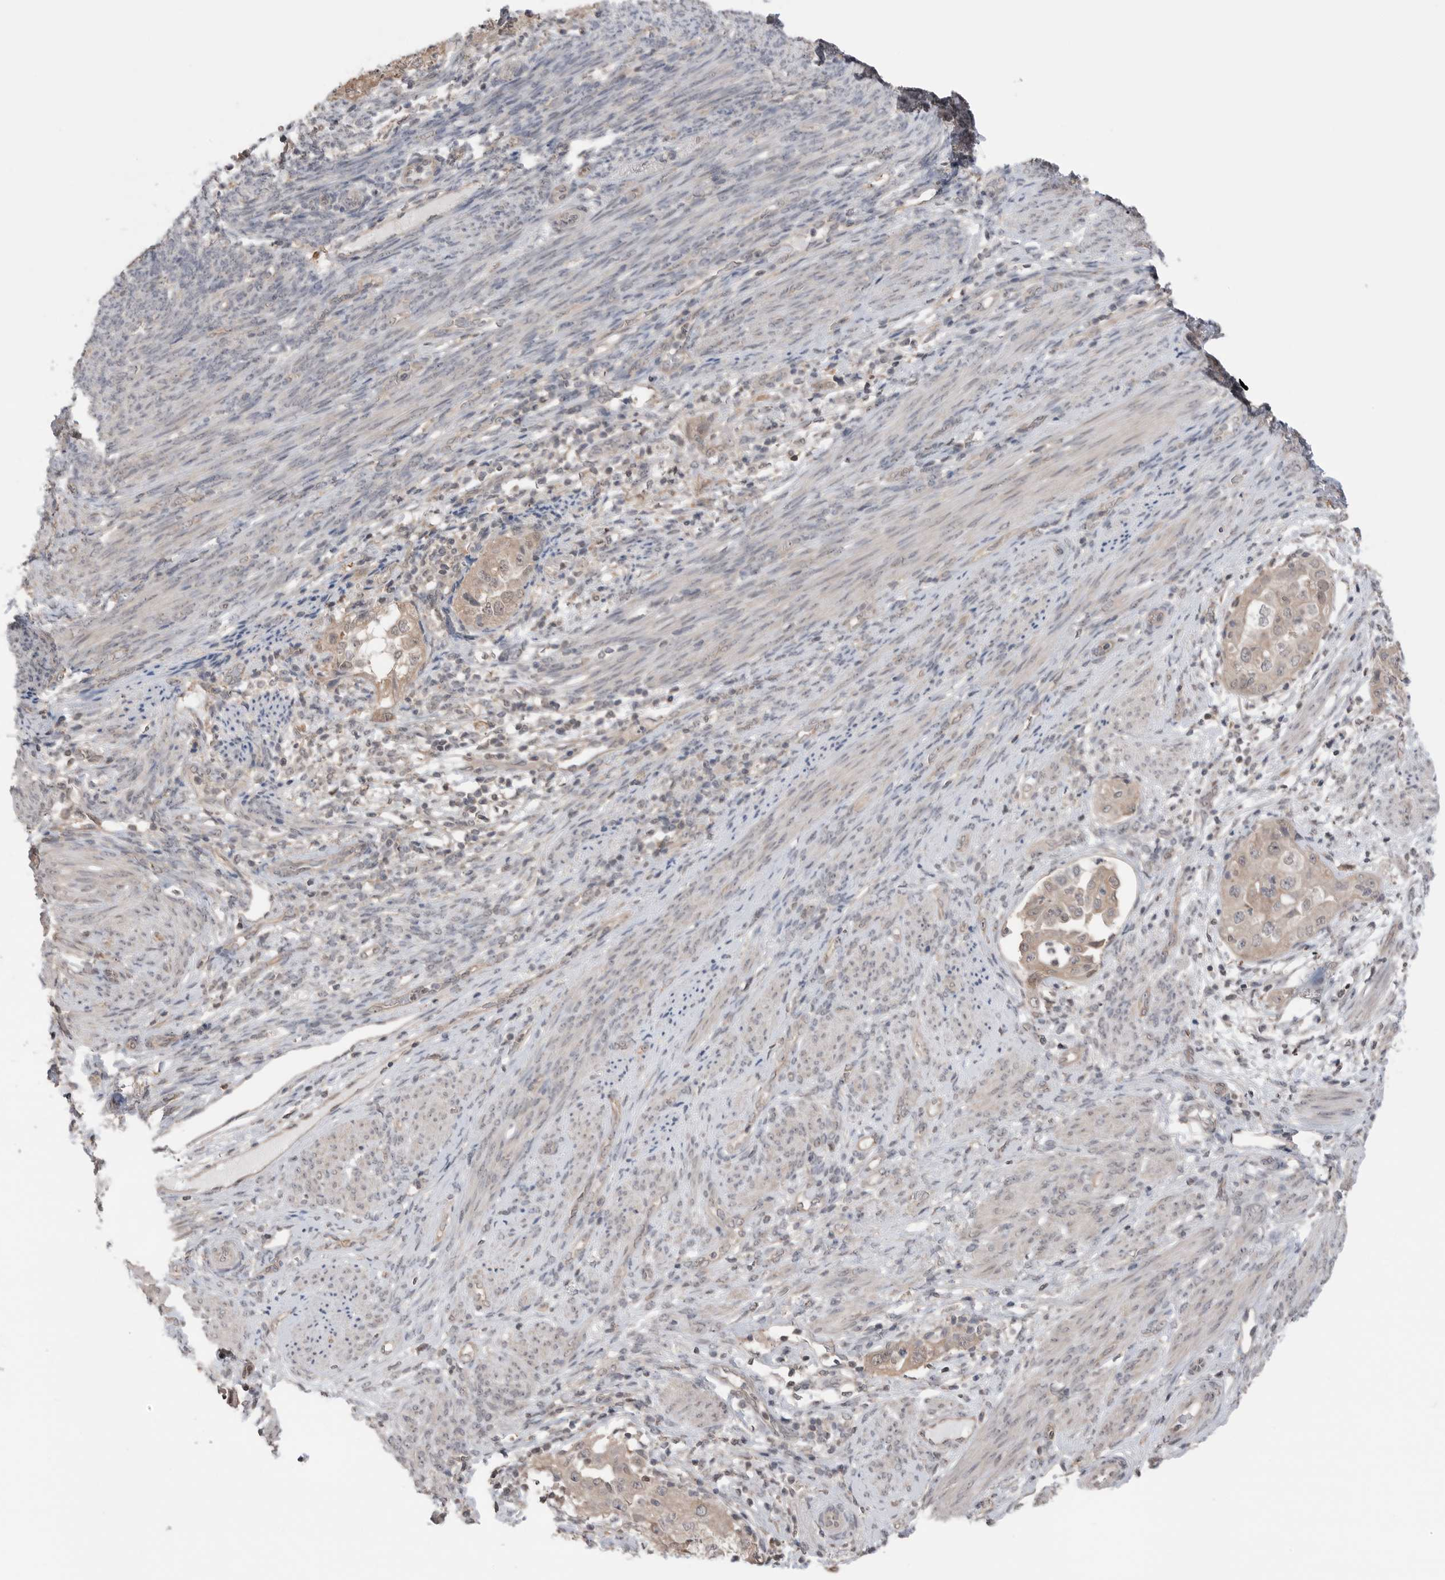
{"staining": {"intensity": "weak", "quantity": ">75%", "location": "cytoplasmic/membranous"}, "tissue": "endometrial cancer", "cell_type": "Tumor cells", "image_type": "cancer", "snomed": [{"axis": "morphology", "description": "Adenocarcinoma, NOS"}, {"axis": "topography", "description": "Endometrium"}], "caption": "Adenocarcinoma (endometrial) stained with a protein marker demonstrates weak staining in tumor cells.", "gene": "PEAK1", "patient": {"sex": "female", "age": 85}}